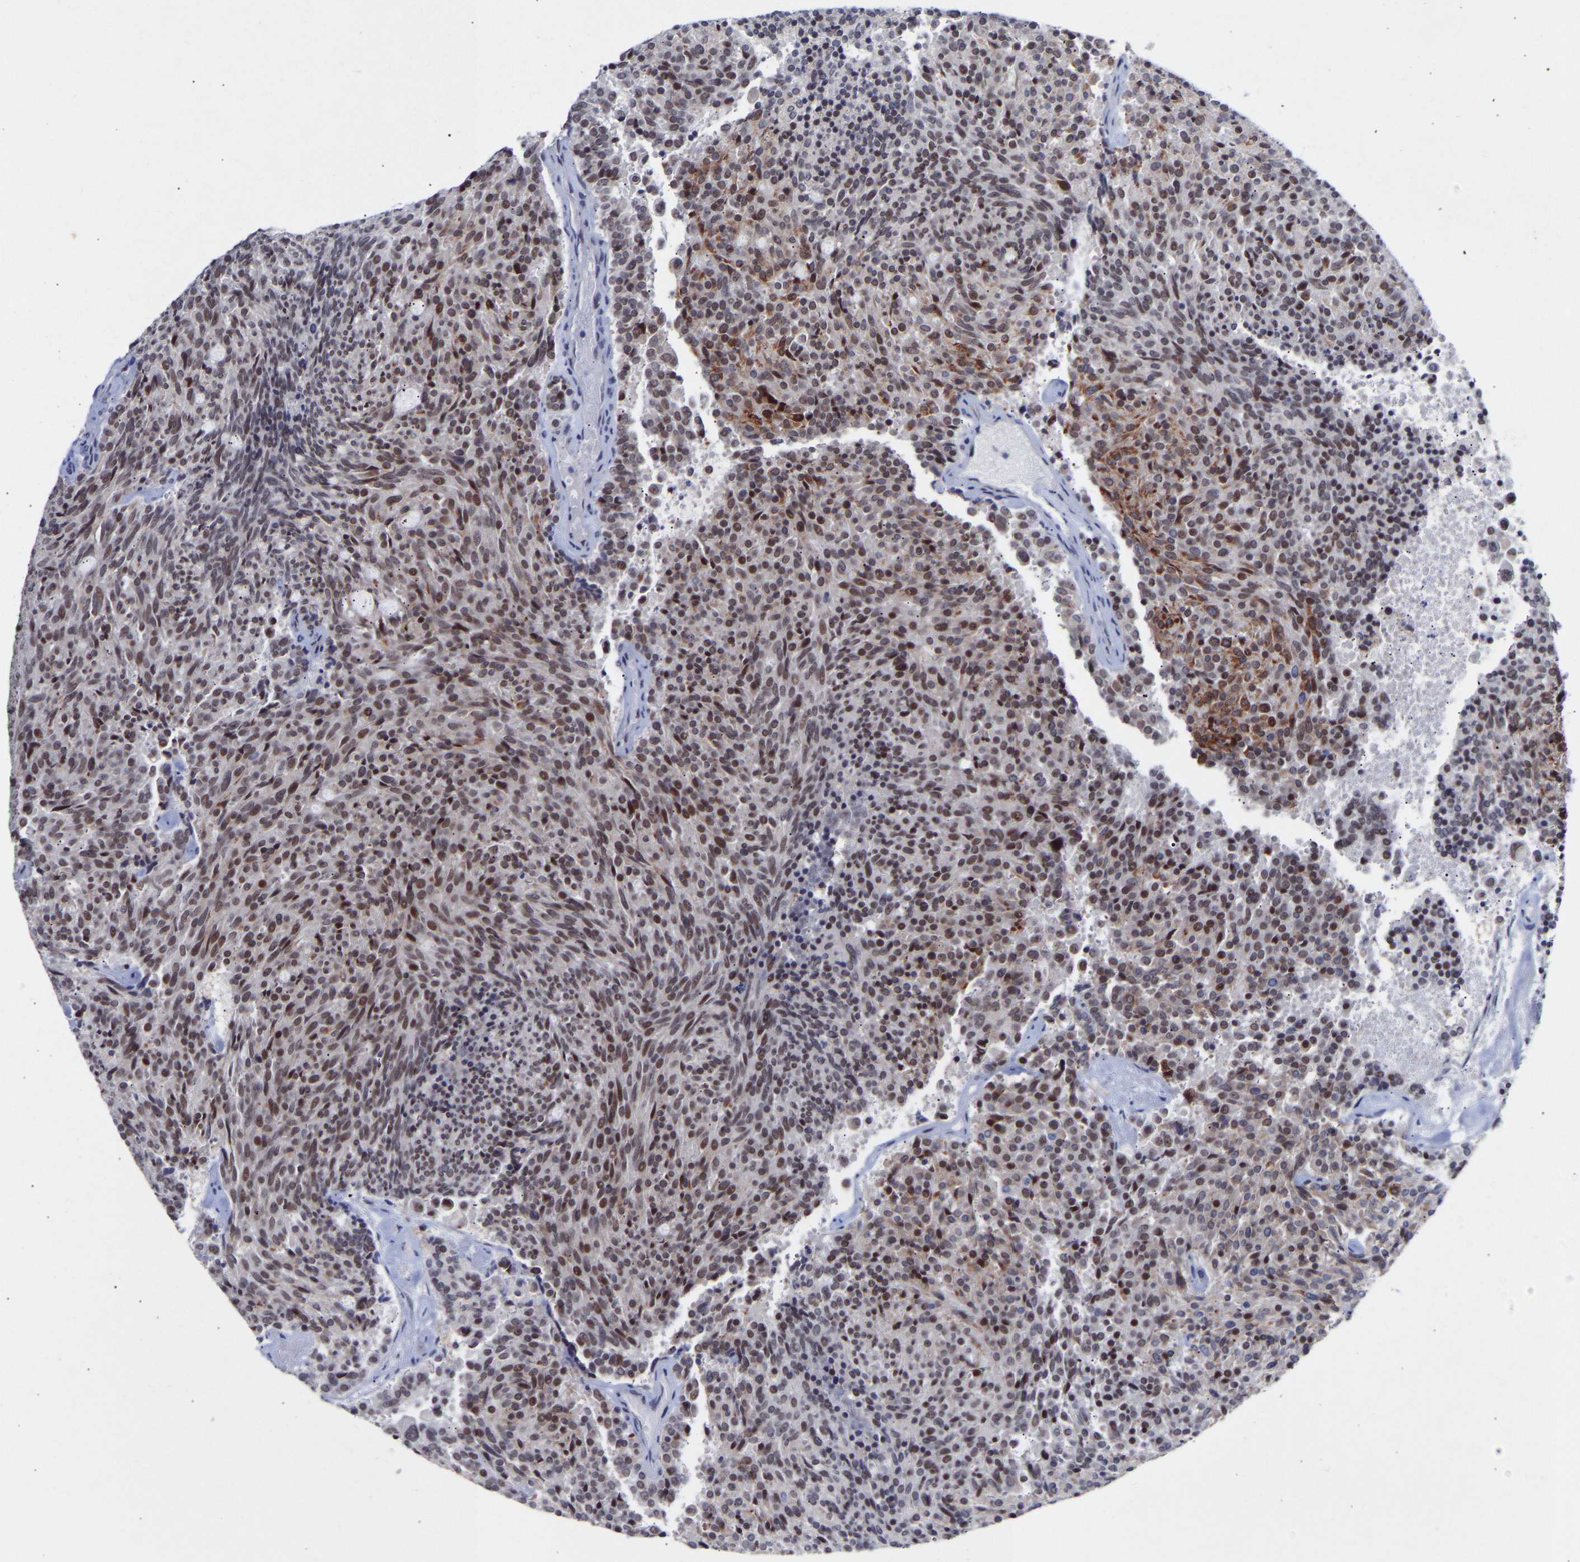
{"staining": {"intensity": "moderate", "quantity": "<25%", "location": "cytoplasmic/membranous,nuclear"}, "tissue": "carcinoid", "cell_type": "Tumor cells", "image_type": "cancer", "snomed": [{"axis": "morphology", "description": "Carcinoid, malignant, NOS"}, {"axis": "topography", "description": "Pancreas"}], "caption": "Carcinoid (malignant) stained with DAB (3,3'-diaminobenzidine) immunohistochemistry shows low levels of moderate cytoplasmic/membranous and nuclear positivity in approximately <25% of tumor cells. (DAB (3,3'-diaminobenzidine) IHC with brightfield microscopy, high magnification).", "gene": "RBM15", "patient": {"sex": "female", "age": 54}}